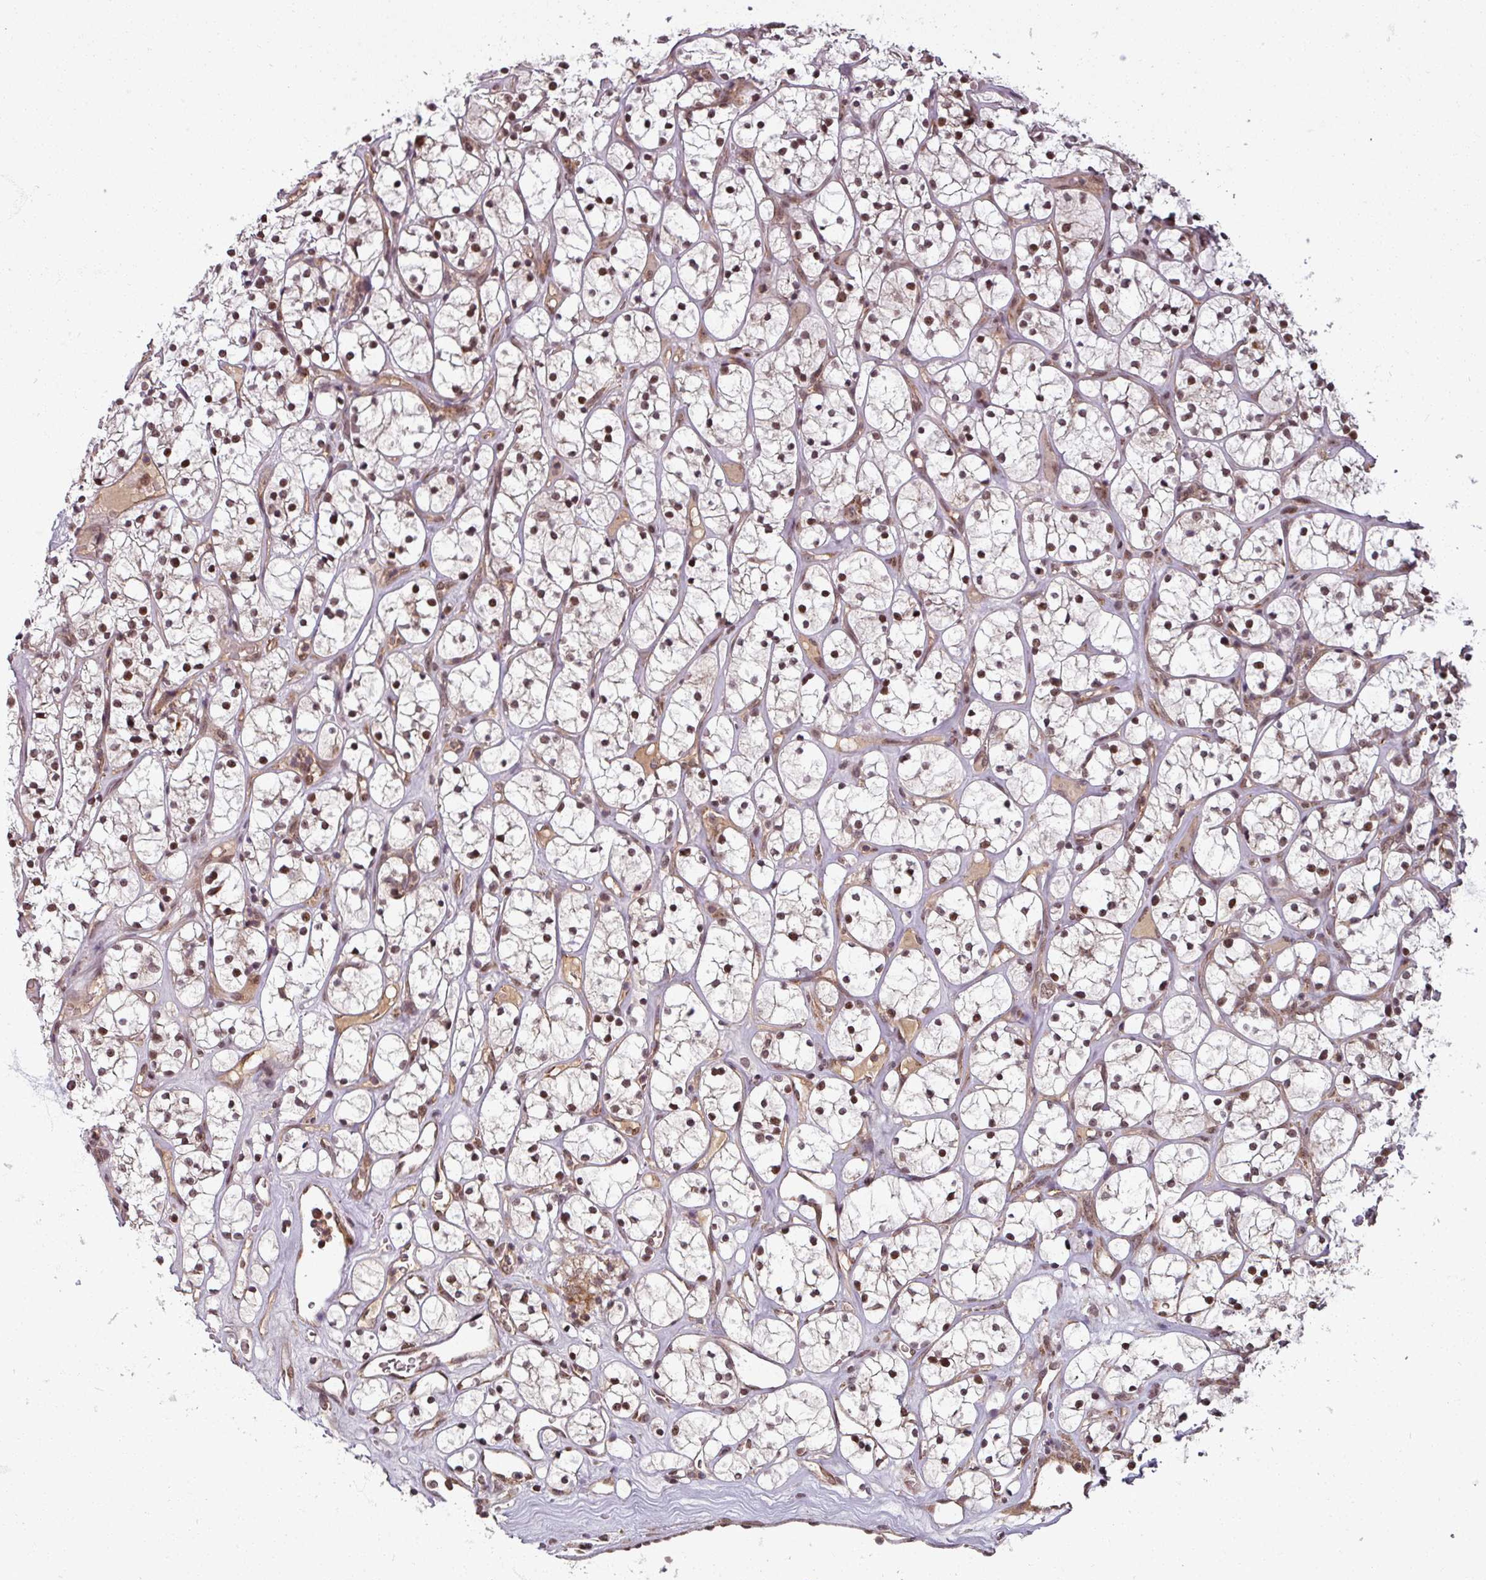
{"staining": {"intensity": "moderate", "quantity": ">75%", "location": "nuclear"}, "tissue": "renal cancer", "cell_type": "Tumor cells", "image_type": "cancer", "snomed": [{"axis": "morphology", "description": "Adenocarcinoma, NOS"}, {"axis": "topography", "description": "Kidney"}], "caption": "A medium amount of moderate nuclear staining is appreciated in approximately >75% of tumor cells in renal cancer tissue.", "gene": "SWI5", "patient": {"sex": "female", "age": 64}}